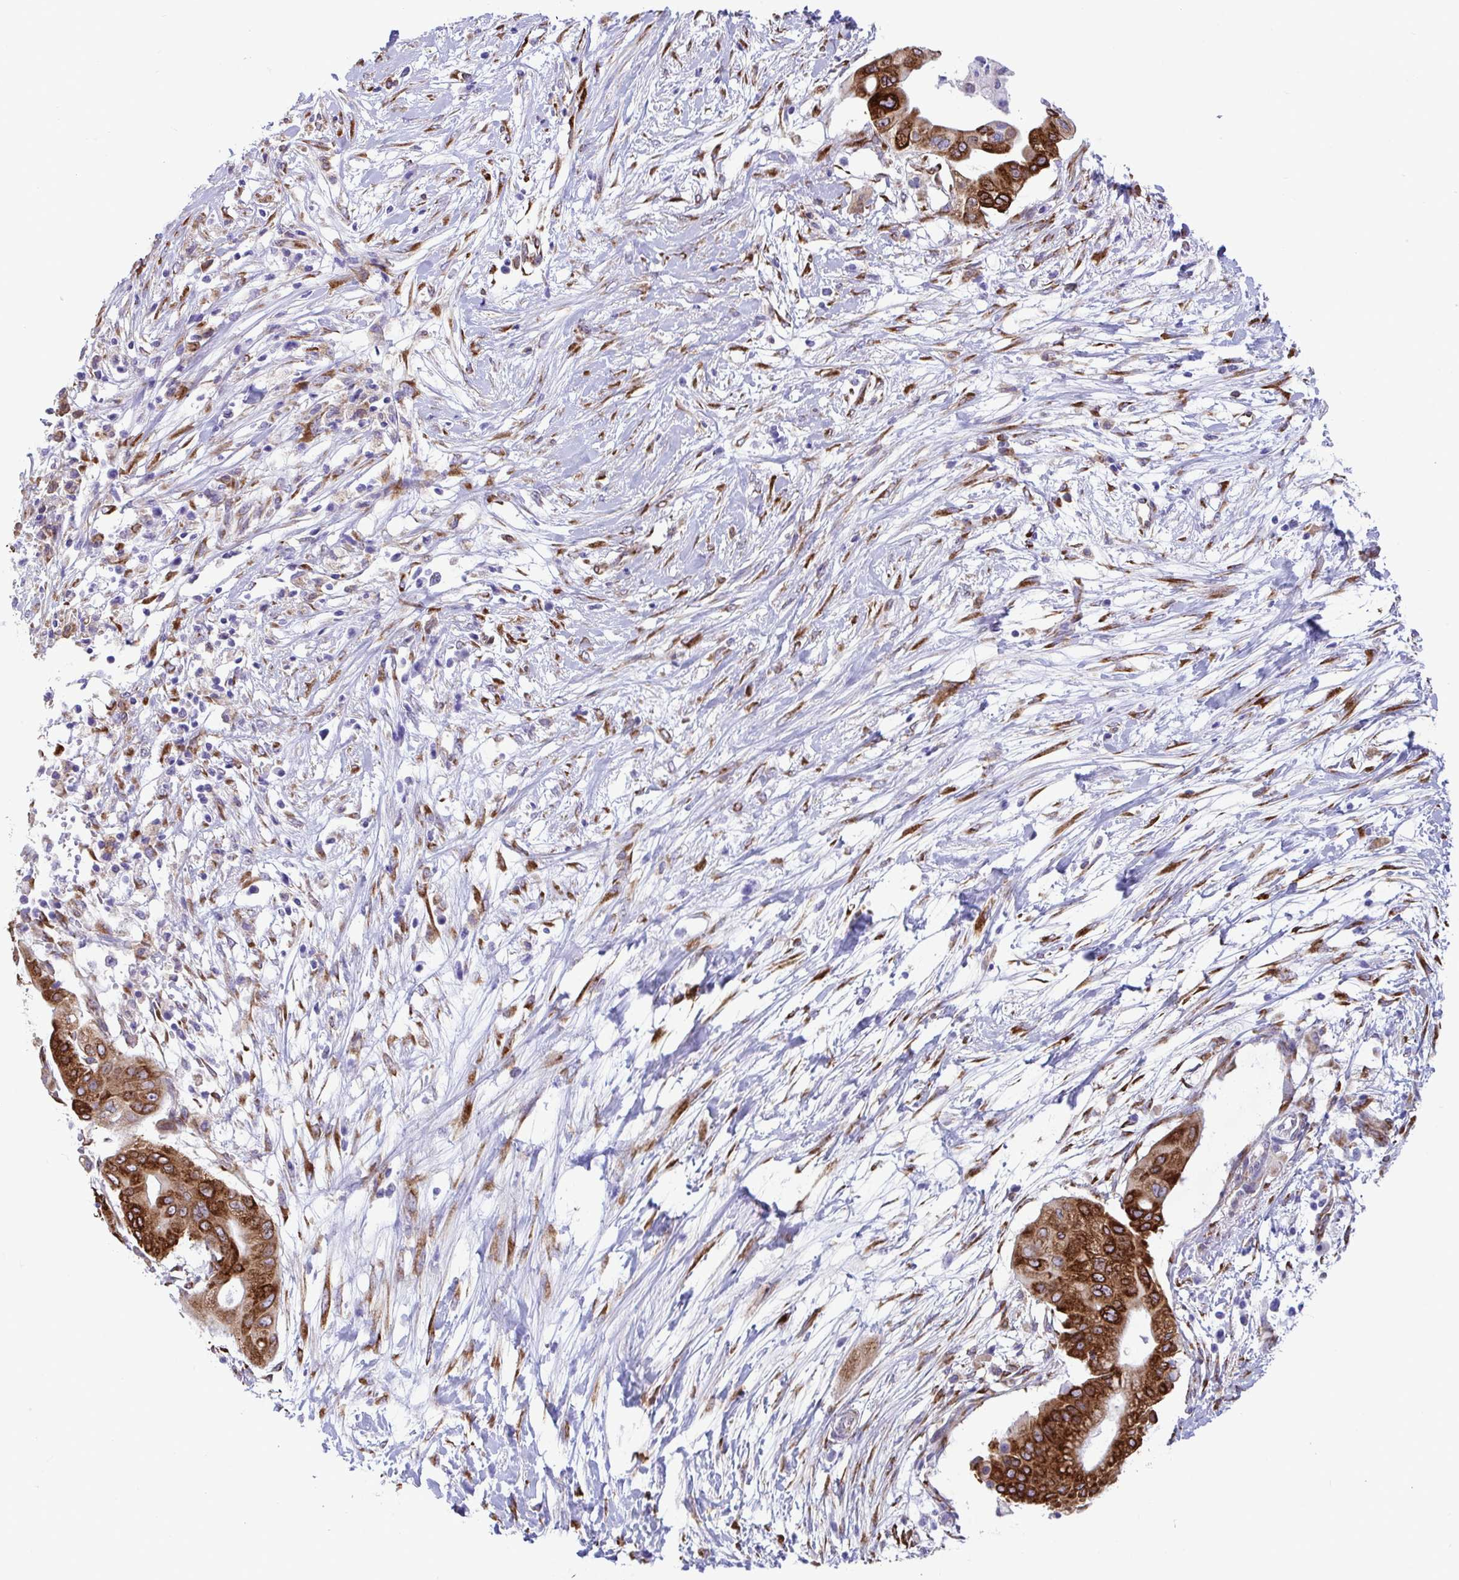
{"staining": {"intensity": "strong", "quantity": ">75%", "location": "cytoplasmic/membranous"}, "tissue": "pancreatic cancer", "cell_type": "Tumor cells", "image_type": "cancer", "snomed": [{"axis": "morphology", "description": "Adenocarcinoma, NOS"}, {"axis": "topography", "description": "Pancreas"}], "caption": "This is a histology image of immunohistochemistry staining of adenocarcinoma (pancreatic), which shows strong positivity in the cytoplasmic/membranous of tumor cells.", "gene": "ASPH", "patient": {"sex": "male", "age": 68}}